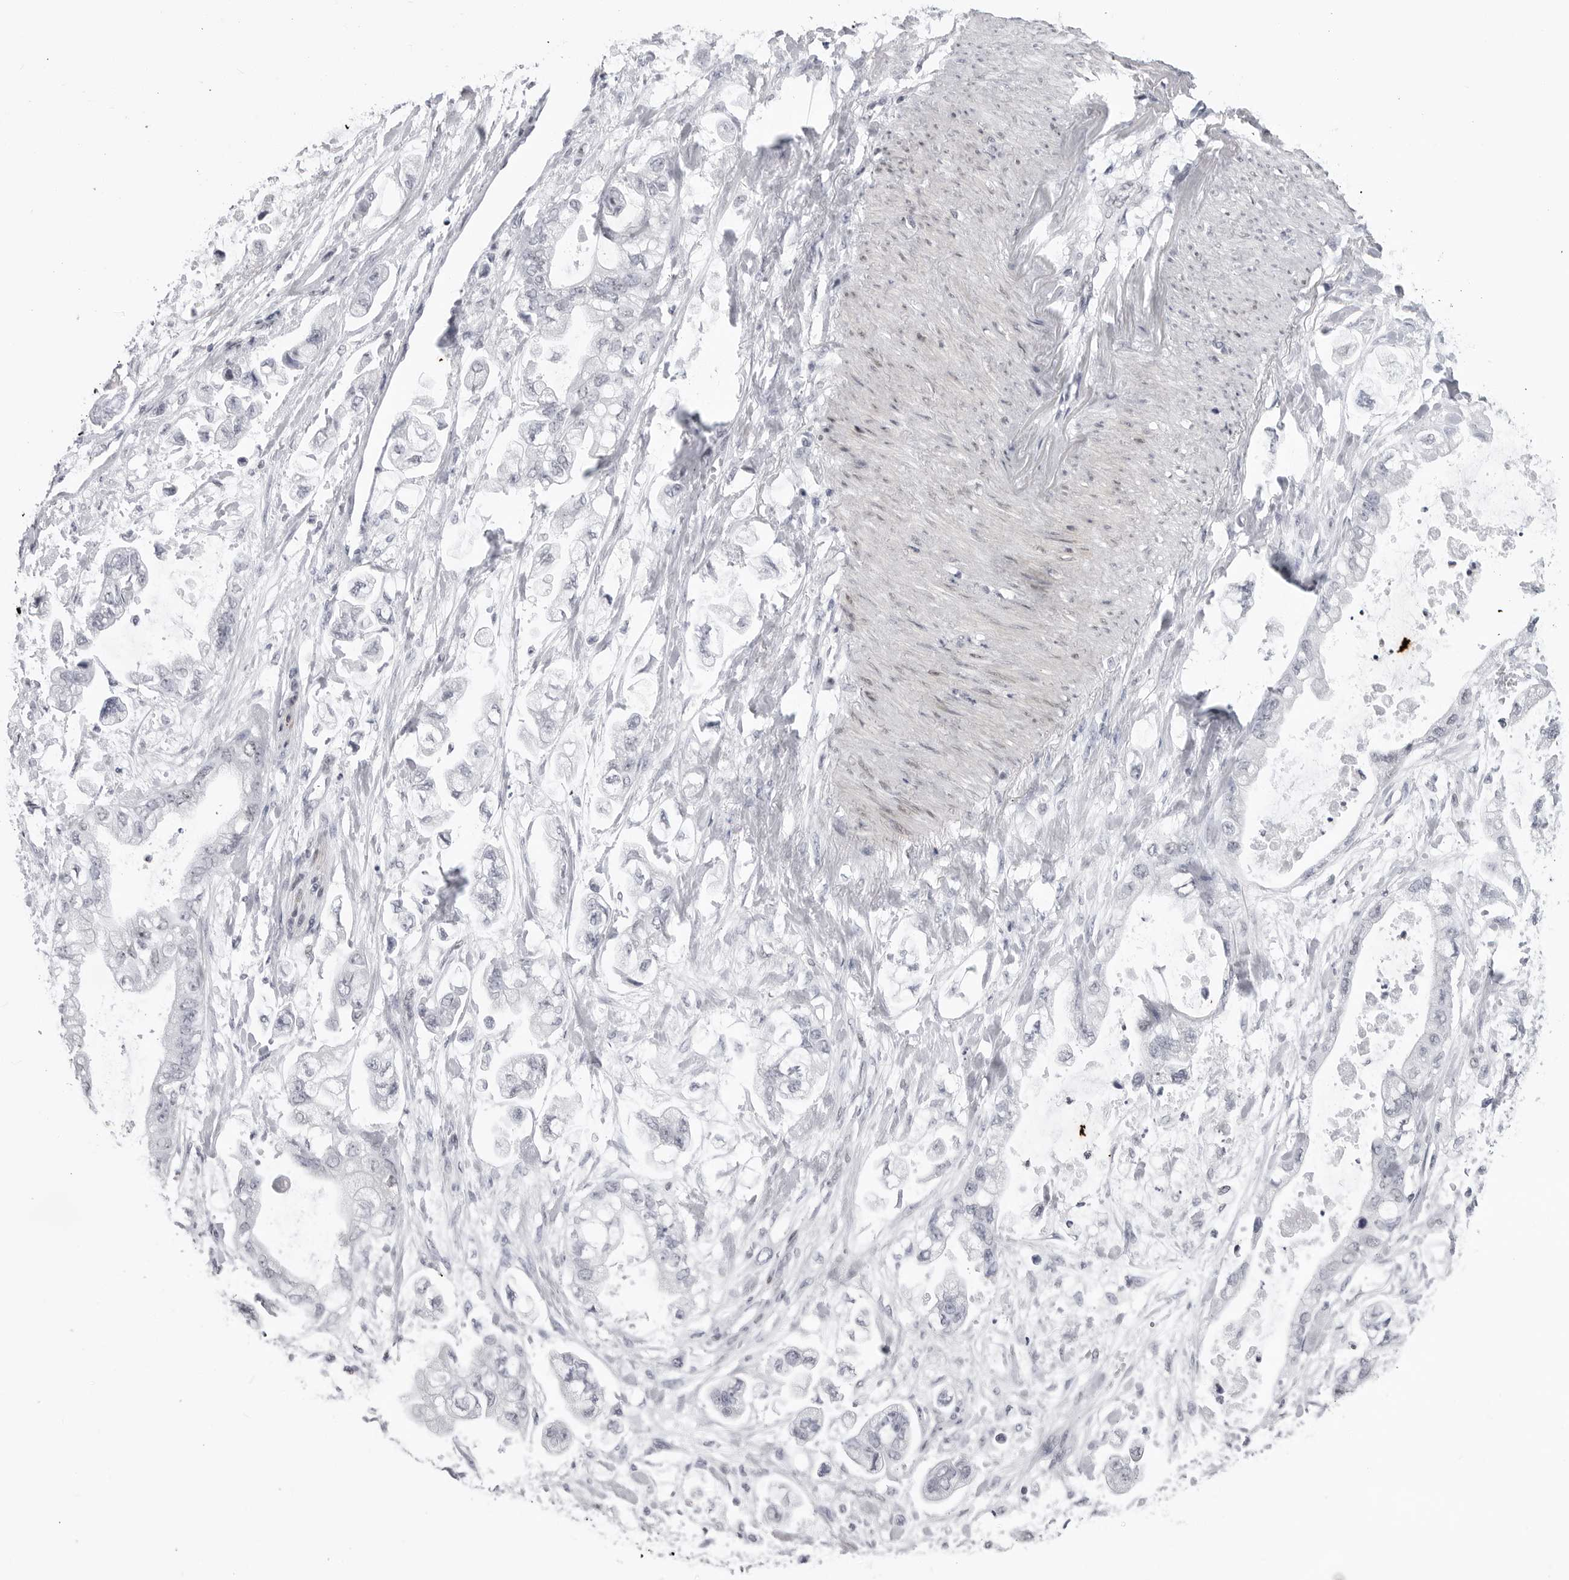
{"staining": {"intensity": "negative", "quantity": "none", "location": "none"}, "tissue": "stomach cancer", "cell_type": "Tumor cells", "image_type": "cancer", "snomed": [{"axis": "morphology", "description": "Normal tissue, NOS"}, {"axis": "morphology", "description": "Adenocarcinoma, NOS"}, {"axis": "topography", "description": "Stomach"}], "caption": "This photomicrograph is of stomach cancer stained with immunohistochemistry (IHC) to label a protein in brown with the nuclei are counter-stained blue. There is no staining in tumor cells.", "gene": "TRIM66", "patient": {"sex": "male", "age": 62}}